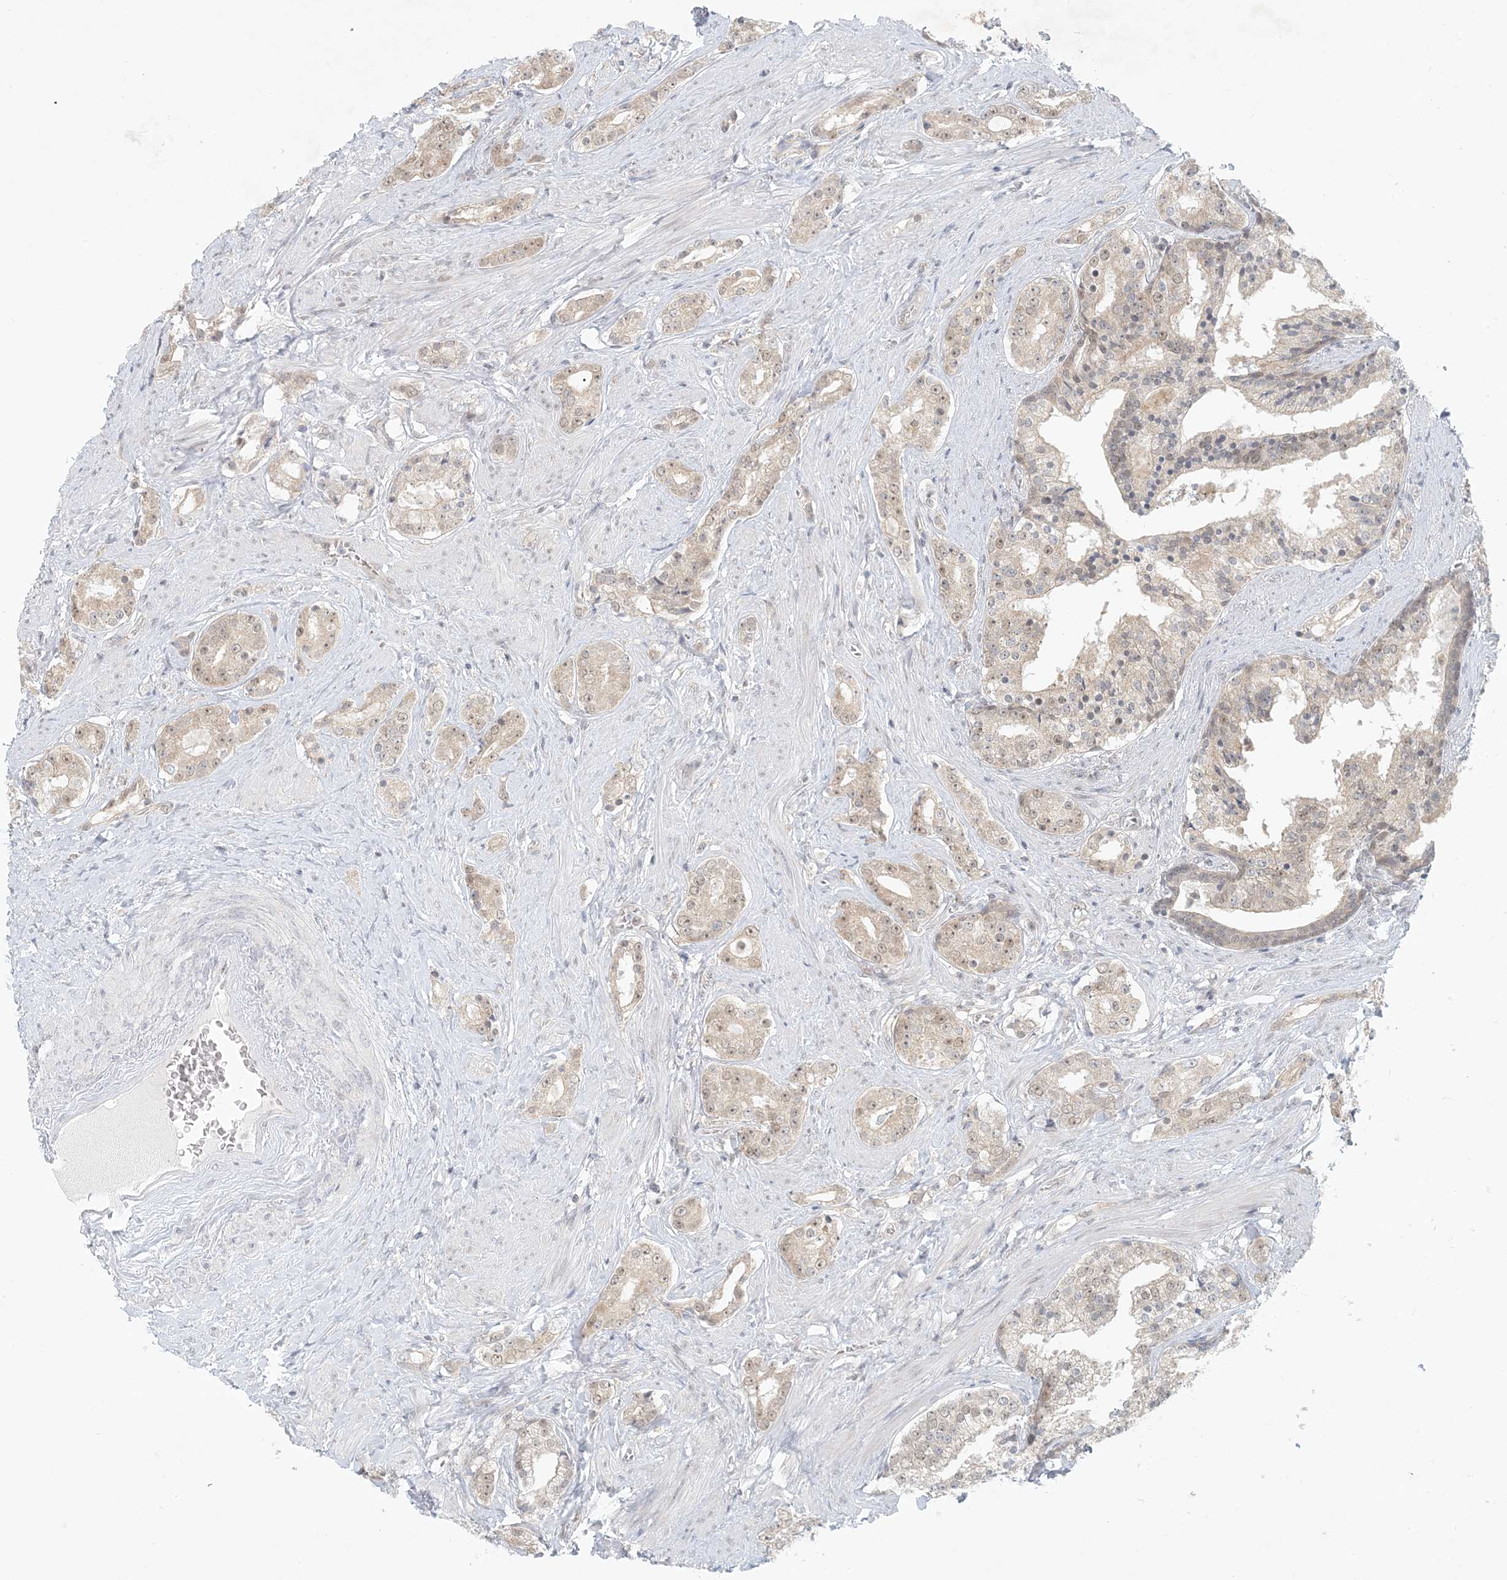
{"staining": {"intensity": "weak", "quantity": ">75%", "location": "cytoplasmic/membranous,nuclear"}, "tissue": "prostate cancer", "cell_type": "Tumor cells", "image_type": "cancer", "snomed": [{"axis": "morphology", "description": "Adenocarcinoma, High grade"}, {"axis": "topography", "description": "Prostate"}], "caption": "Human prostate cancer stained with a brown dye exhibits weak cytoplasmic/membranous and nuclear positive staining in approximately >75% of tumor cells.", "gene": "OBI1", "patient": {"sex": "male", "age": 58}}